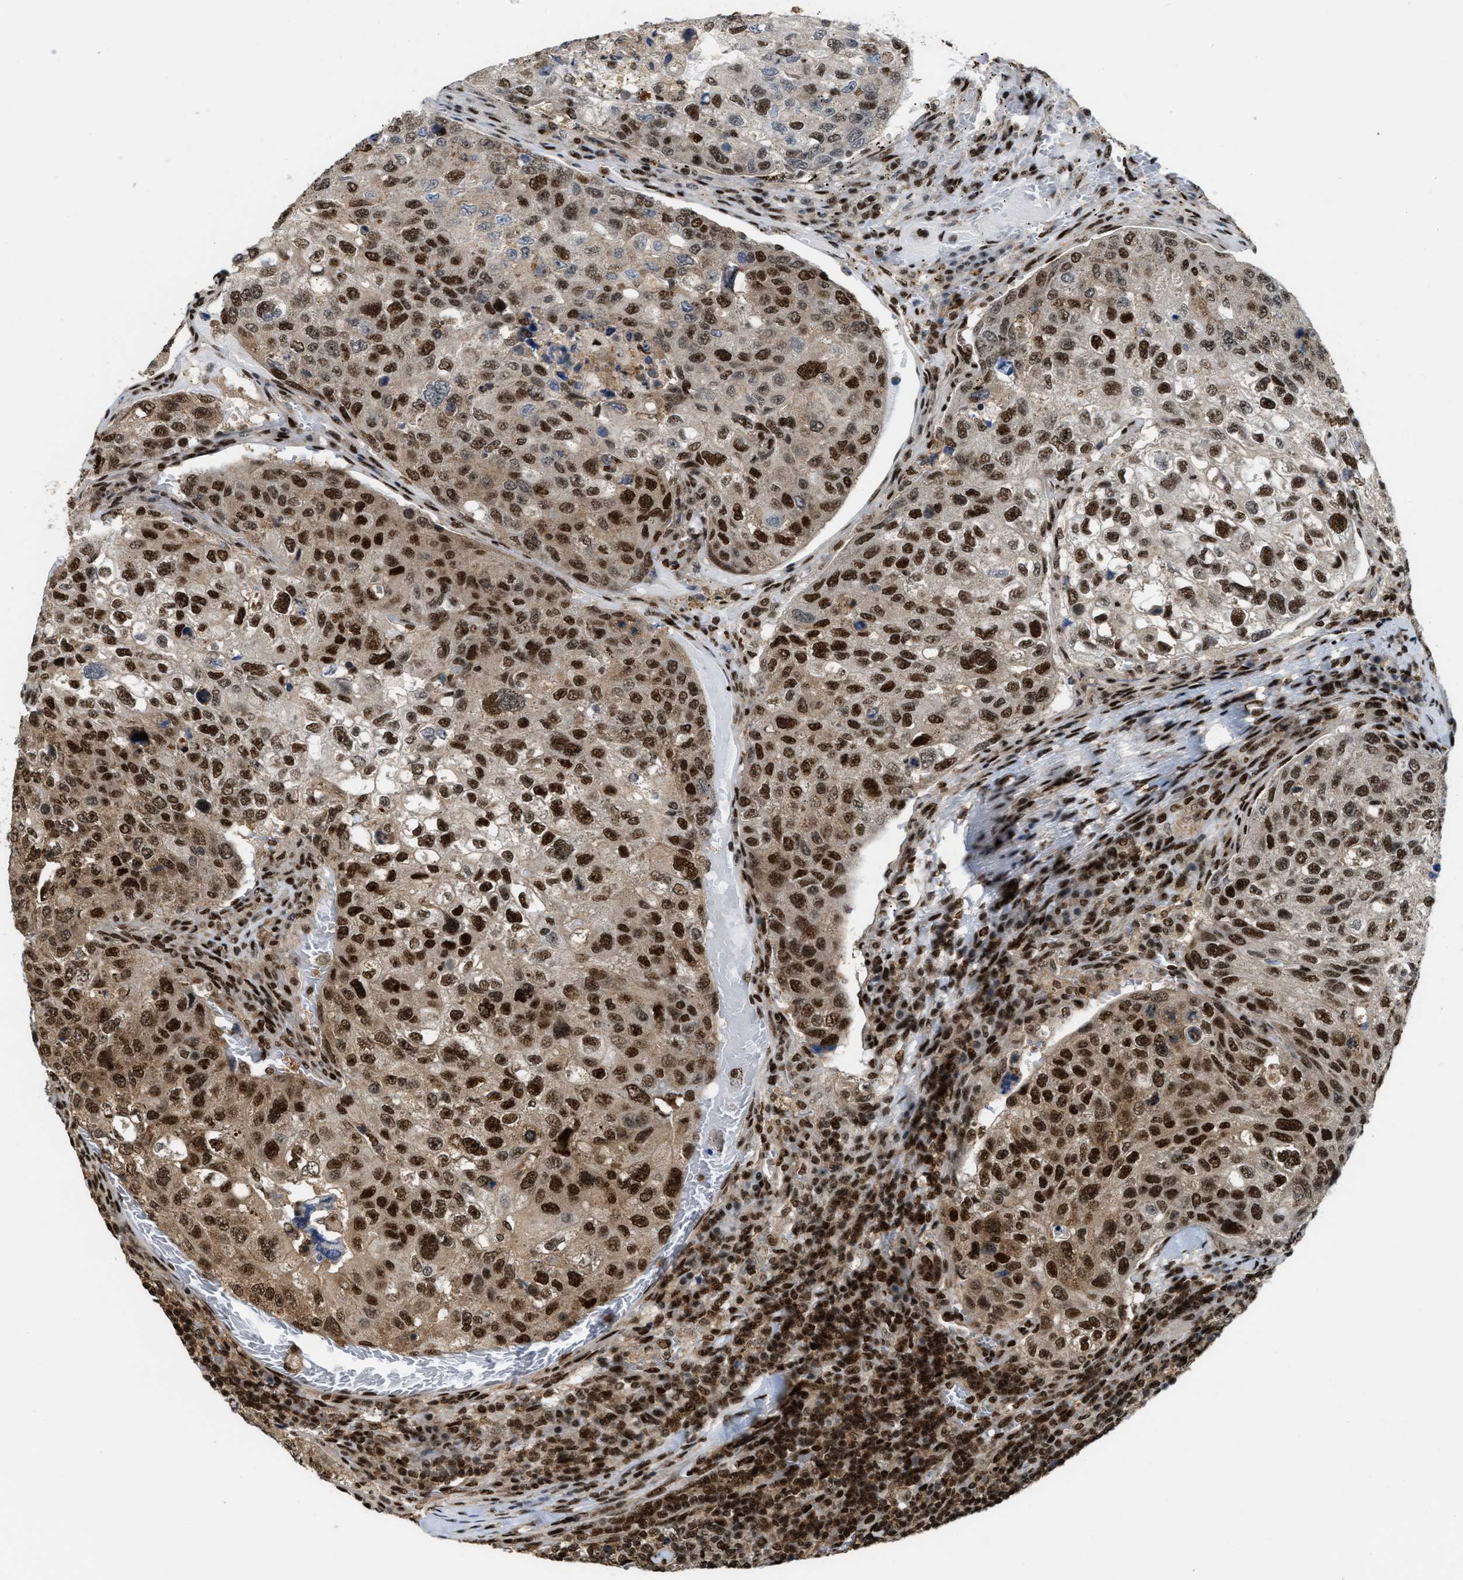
{"staining": {"intensity": "strong", "quantity": ">75%", "location": "nuclear"}, "tissue": "urothelial cancer", "cell_type": "Tumor cells", "image_type": "cancer", "snomed": [{"axis": "morphology", "description": "Urothelial carcinoma, High grade"}, {"axis": "topography", "description": "Lymph node"}, {"axis": "topography", "description": "Urinary bladder"}], "caption": "An IHC image of neoplastic tissue is shown. Protein staining in brown shows strong nuclear positivity in urothelial cancer within tumor cells.", "gene": "NUMA1", "patient": {"sex": "male", "age": 51}}